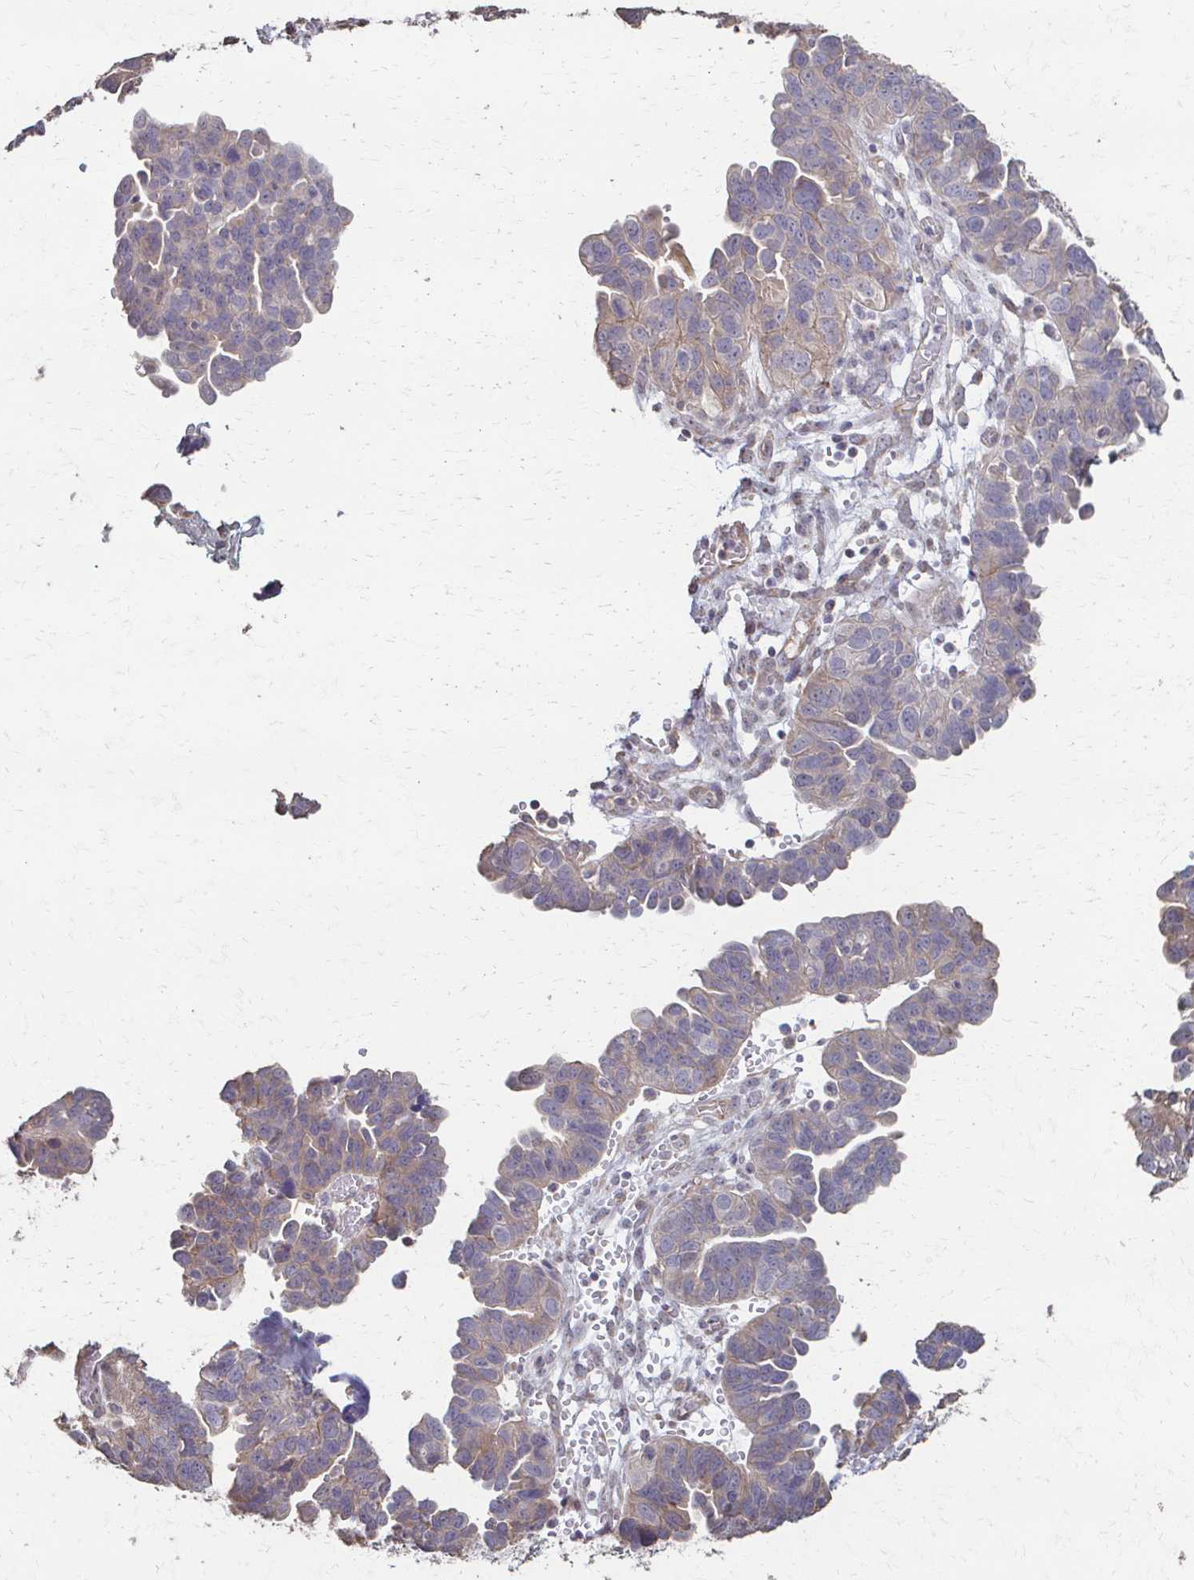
{"staining": {"intensity": "weak", "quantity": ">75%", "location": "cytoplasmic/membranous"}, "tissue": "ovarian cancer", "cell_type": "Tumor cells", "image_type": "cancer", "snomed": [{"axis": "morphology", "description": "Cystadenocarcinoma, serous, NOS"}, {"axis": "topography", "description": "Ovary"}], "caption": "Immunohistochemistry photomicrograph of neoplastic tissue: human ovarian cancer (serous cystadenocarcinoma) stained using IHC displays low levels of weak protein expression localized specifically in the cytoplasmic/membranous of tumor cells, appearing as a cytoplasmic/membranous brown color.", "gene": "IL18BP", "patient": {"sex": "female", "age": 64}}